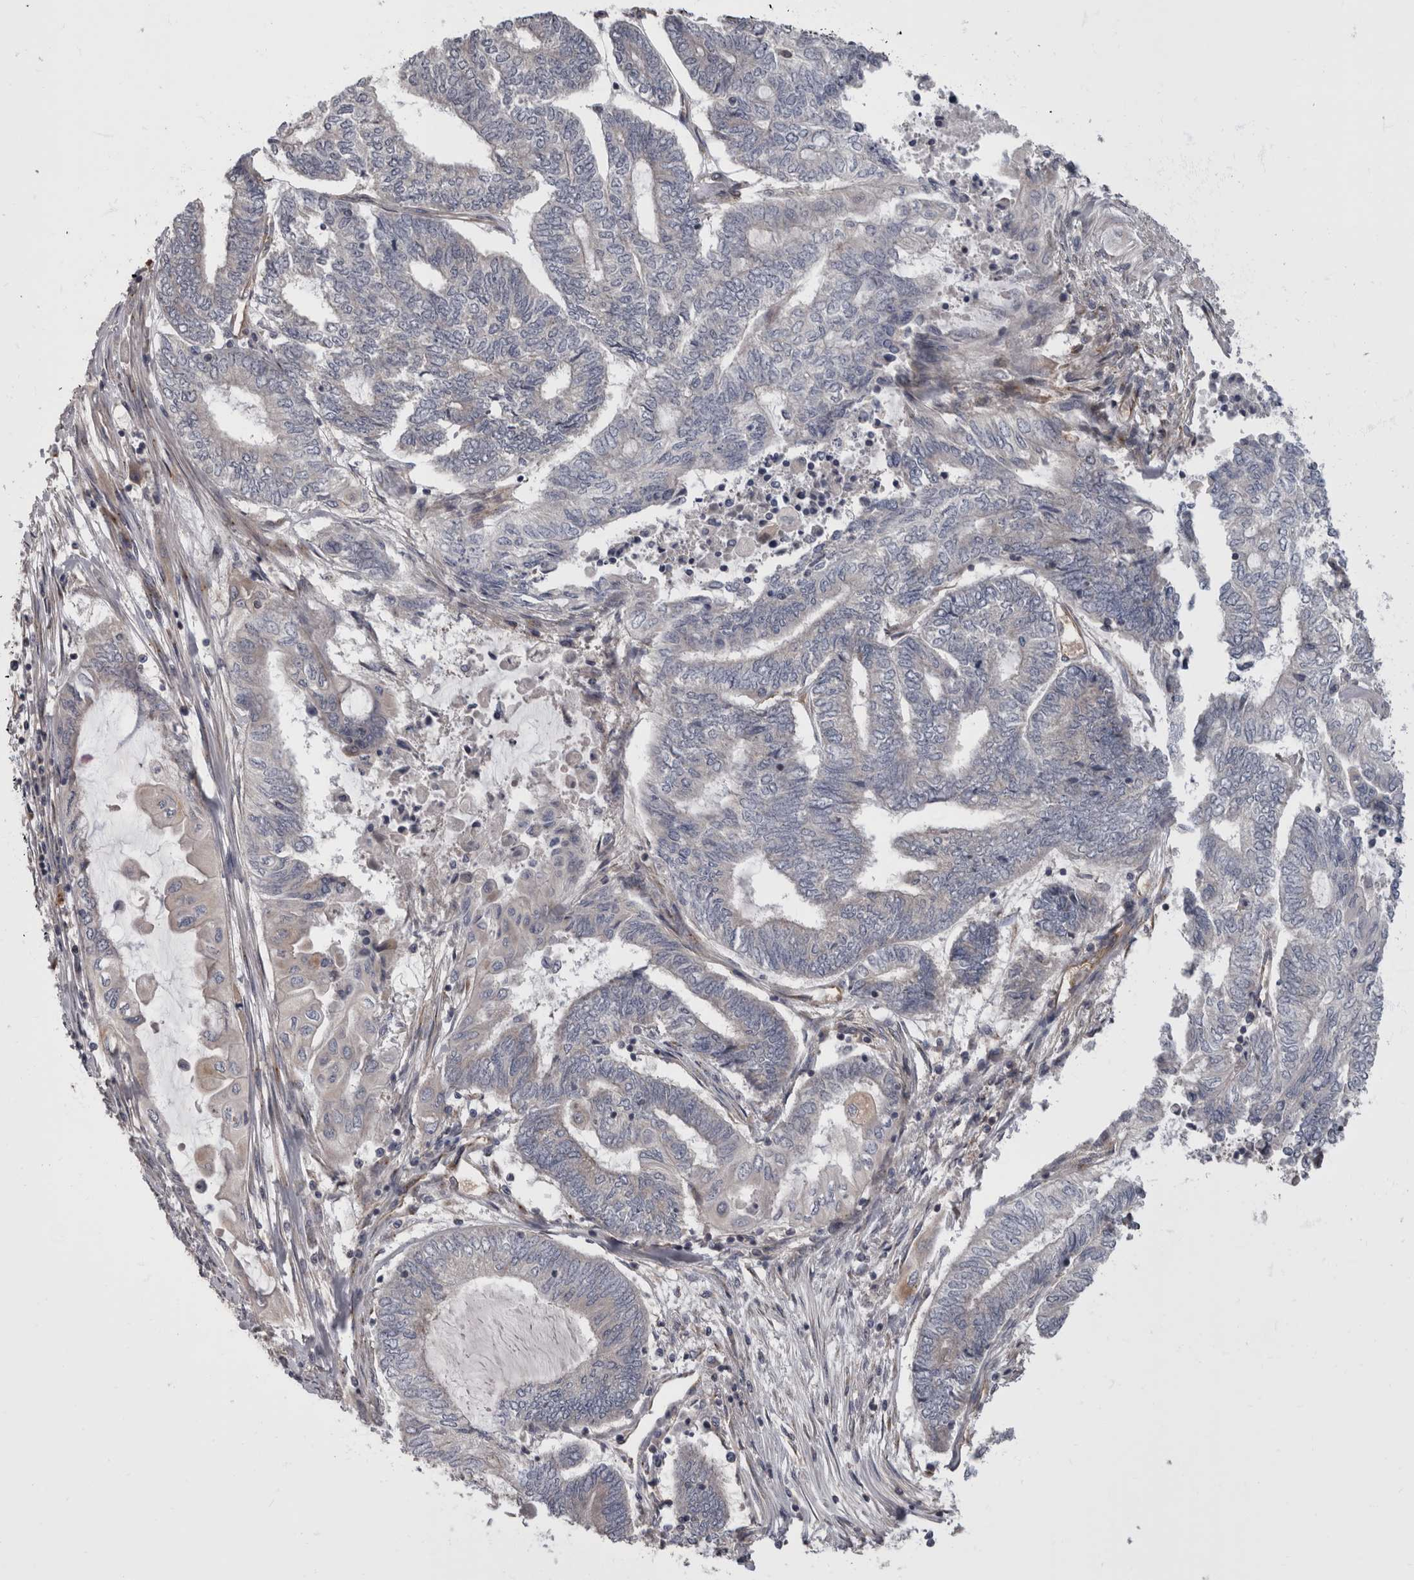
{"staining": {"intensity": "negative", "quantity": "none", "location": "none"}, "tissue": "endometrial cancer", "cell_type": "Tumor cells", "image_type": "cancer", "snomed": [{"axis": "morphology", "description": "Adenocarcinoma, NOS"}, {"axis": "topography", "description": "Uterus"}, {"axis": "topography", "description": "Endometrium"}], "caption": "DAB immunohistochemical staining of endometrial cancer displays no significant positivity in tumor cells.", "gene": "HOOK3", "patient": {"sex": "female", "age": 70}}